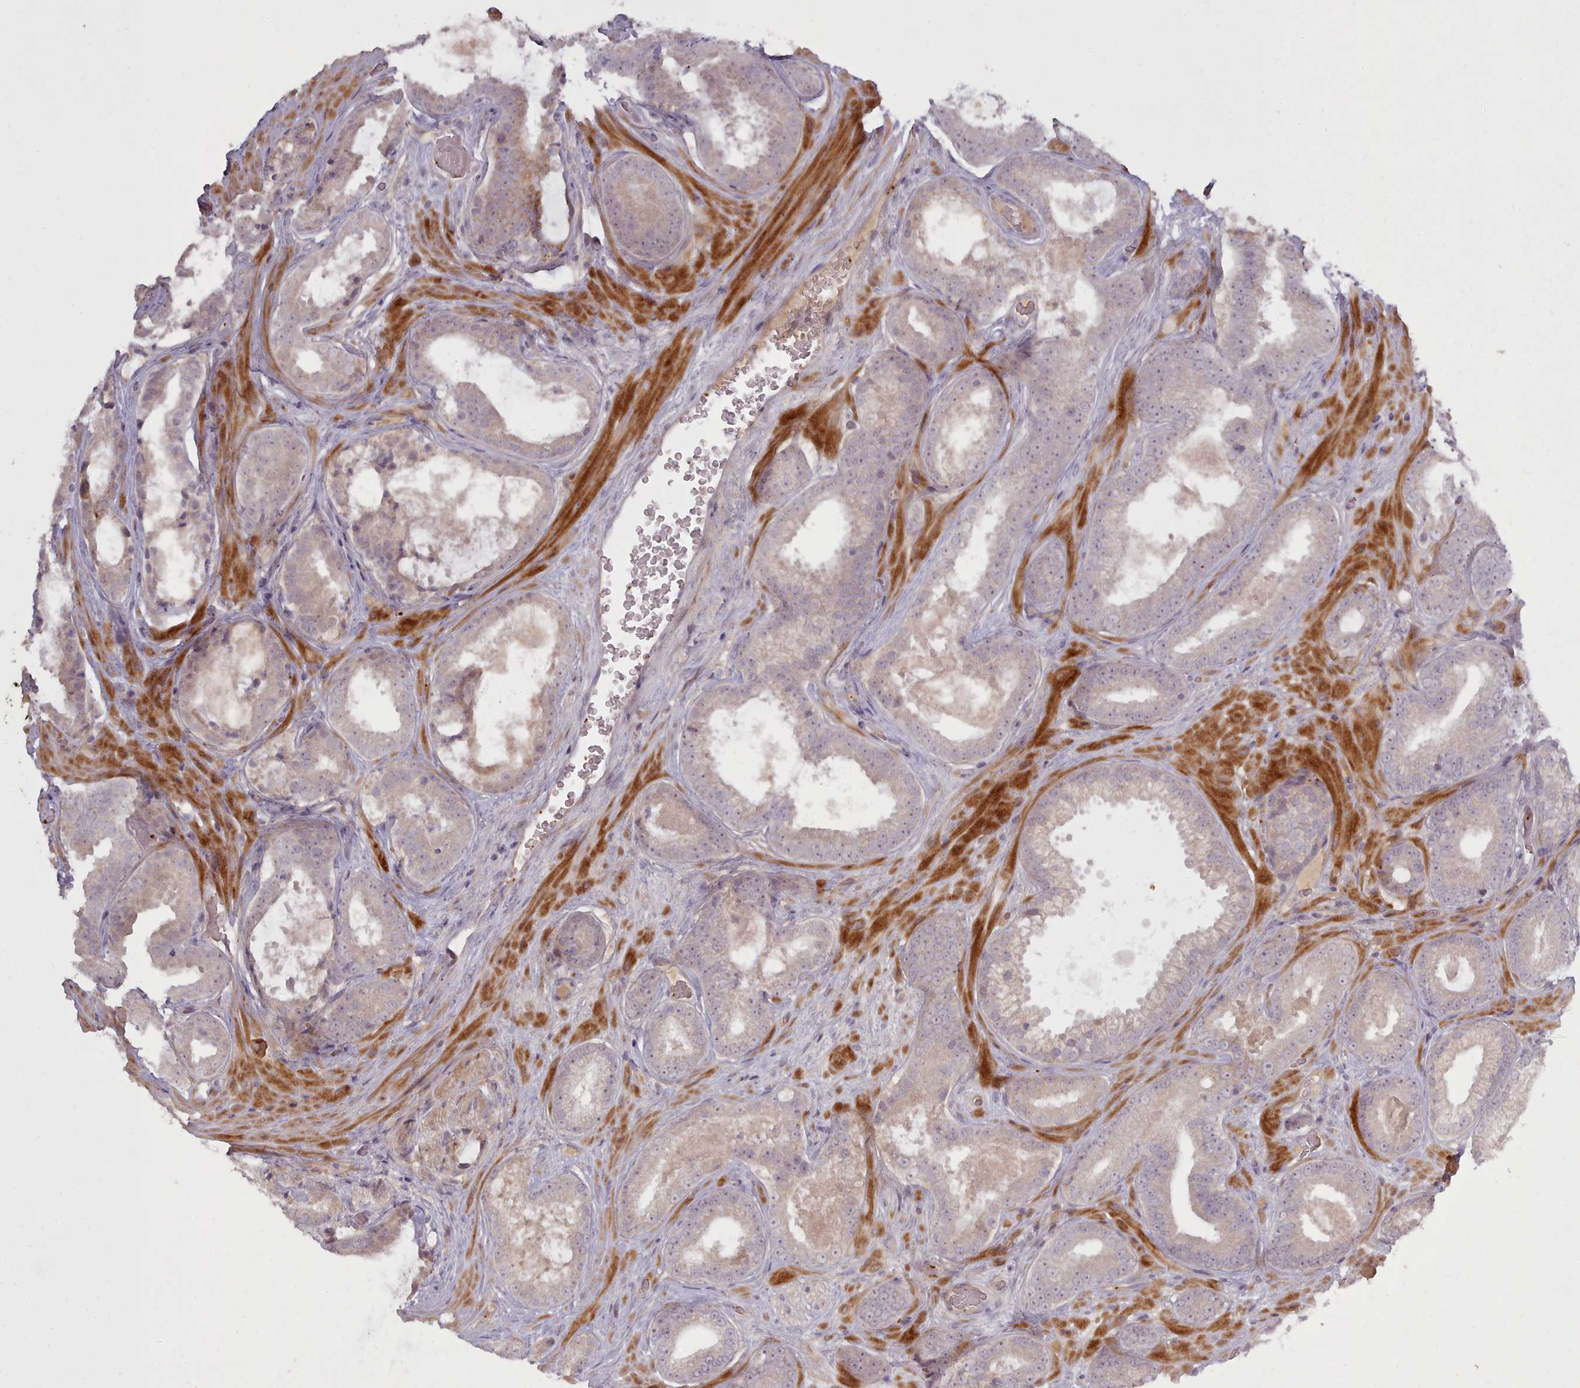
{"staining": {"intensity": "weak", "quantity": "25%-75%", "location": "cytoplasmic/membranous"}, "tissue": "prostate cancer", "cell_type": "Tumor cells", "image_type": "cancer", "snomed": [{"axis": "morphology", "description": "Adenocarcinoma, Low grade"}, {"axis": "topography", "description": "Prostate"}], "caption": "Prostate low-grade adenocarcinoma was stained to show a protein in brown. There is low levels of weak cytoplasmic/membranous expression in approximately 25%-75% of tumor cells. The staining is performed using DAB (3,3'-diaminobenzidine) brown chromogen to label protein expression. The nuclei are counter-stained blue using hematoxylin.", "gene": "LEFTY2", "patient": {"sex": "male", "age": 57}}